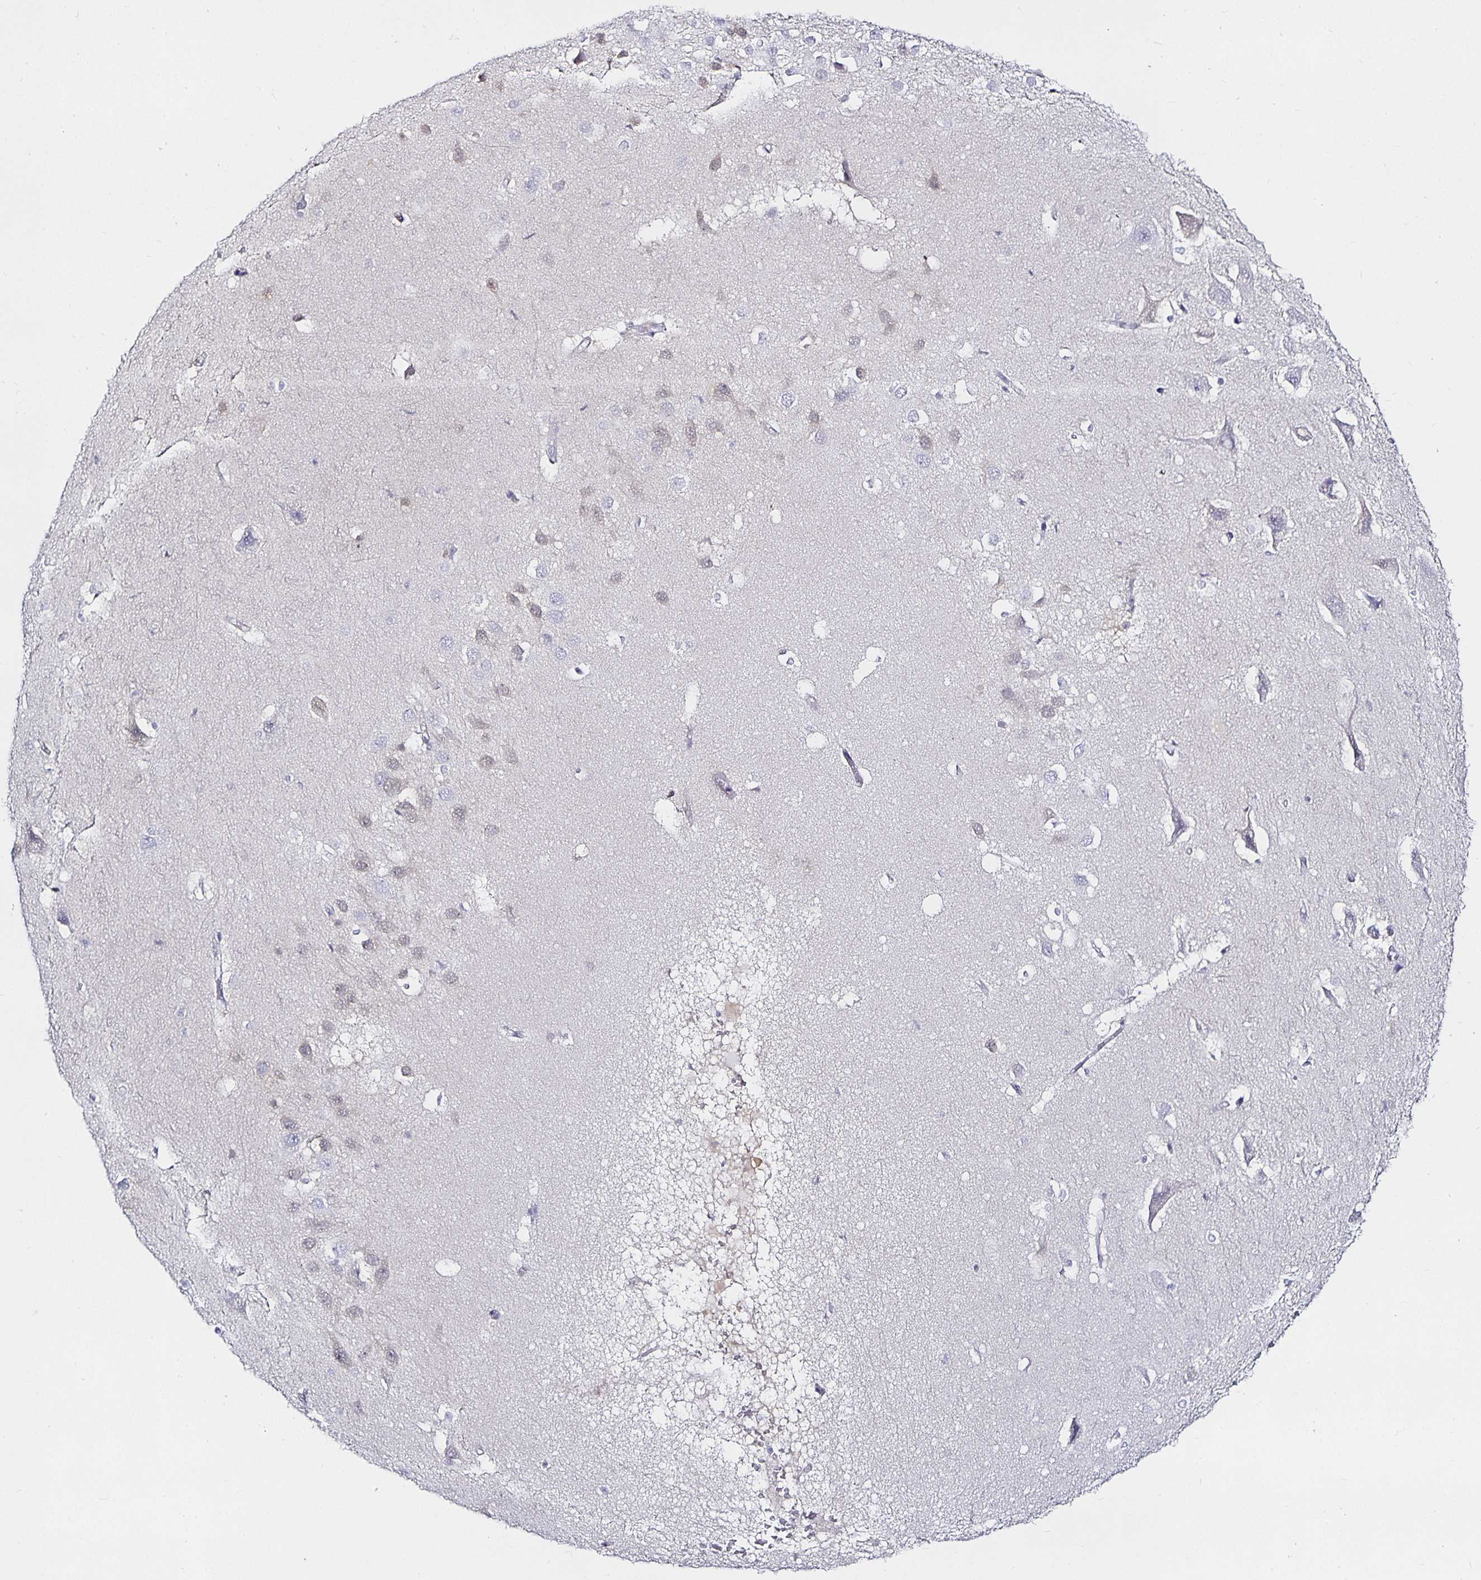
{"staining": {"intensity": "negative", "quantity": "none", "location": "none"}, "tissue": "hippocampus", "cell_type": "Glial cells", "image_type": "normal", "snomed": [{"axis": "morphology", "description": "Normal tissue, NOS"}, {"axis": "topography", "description": "Hippocampus"}], "caption": "A histopathology image of hippocampus stained for a protein reveals no brown staining in glial cells.", "gene": "TTR", "patient": {"sex": "male", "age": 26}}